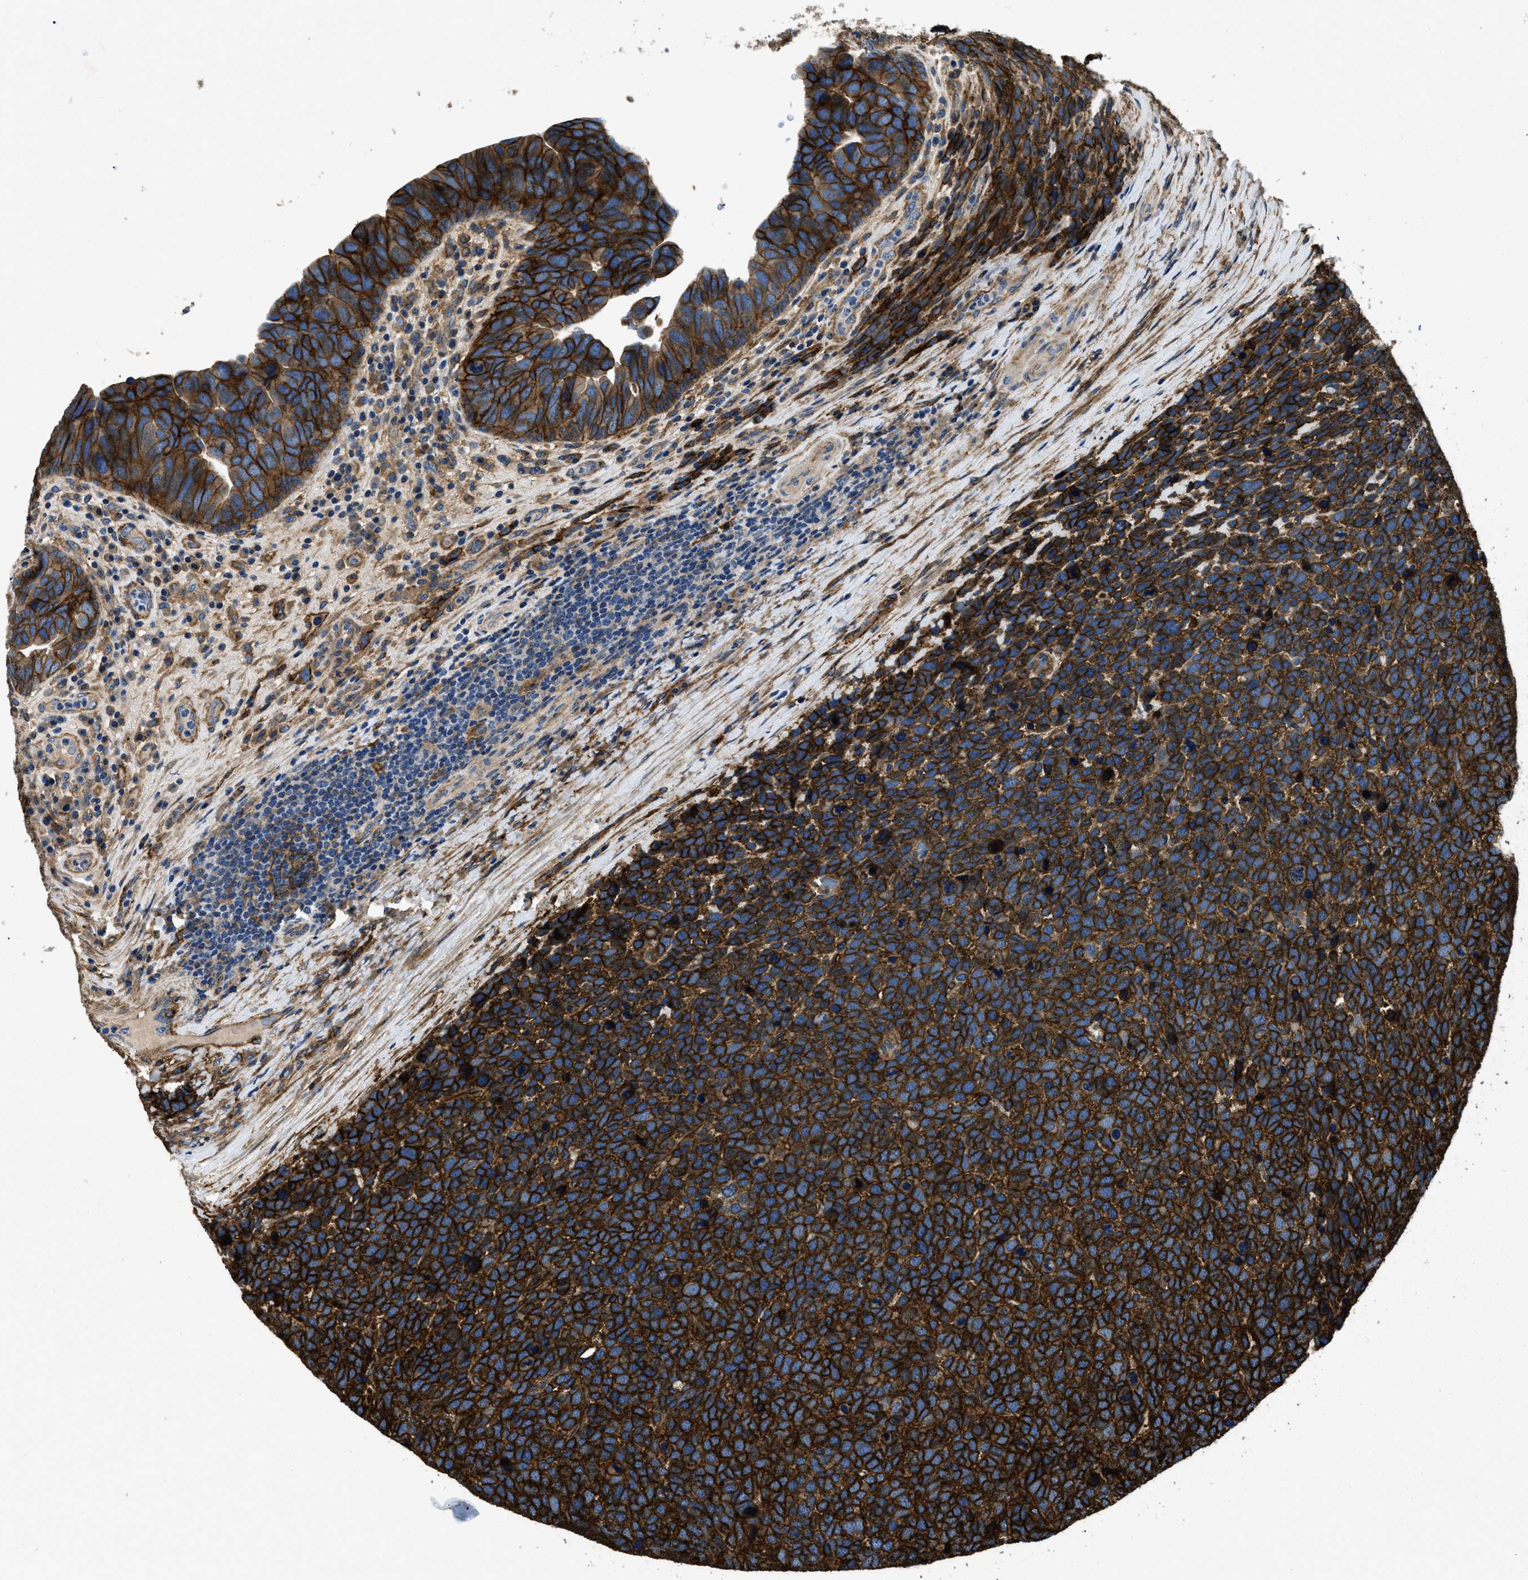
{"staining": {"intensity": "strong", "quantity": ">75%", "location": "cytoplasmic/membranous"}, "tissue": "urothelial cancer", "cell_type": "Tumor cells", "image_type": "cancer", "snomed": [{"axis": "morphology", "description": "Urothelial carcinoma, High grade"}, {"axis": "topography", "description": "Urinary bladder"}], "caption": "Immunohistochemical staining of human urothelial cancer reveals high levels of strong cytoplasmic/membranous protein positivity in about >75% of tumor cells.", "gene": "CD276", "patient": {"sex": "female", "age": 82}}